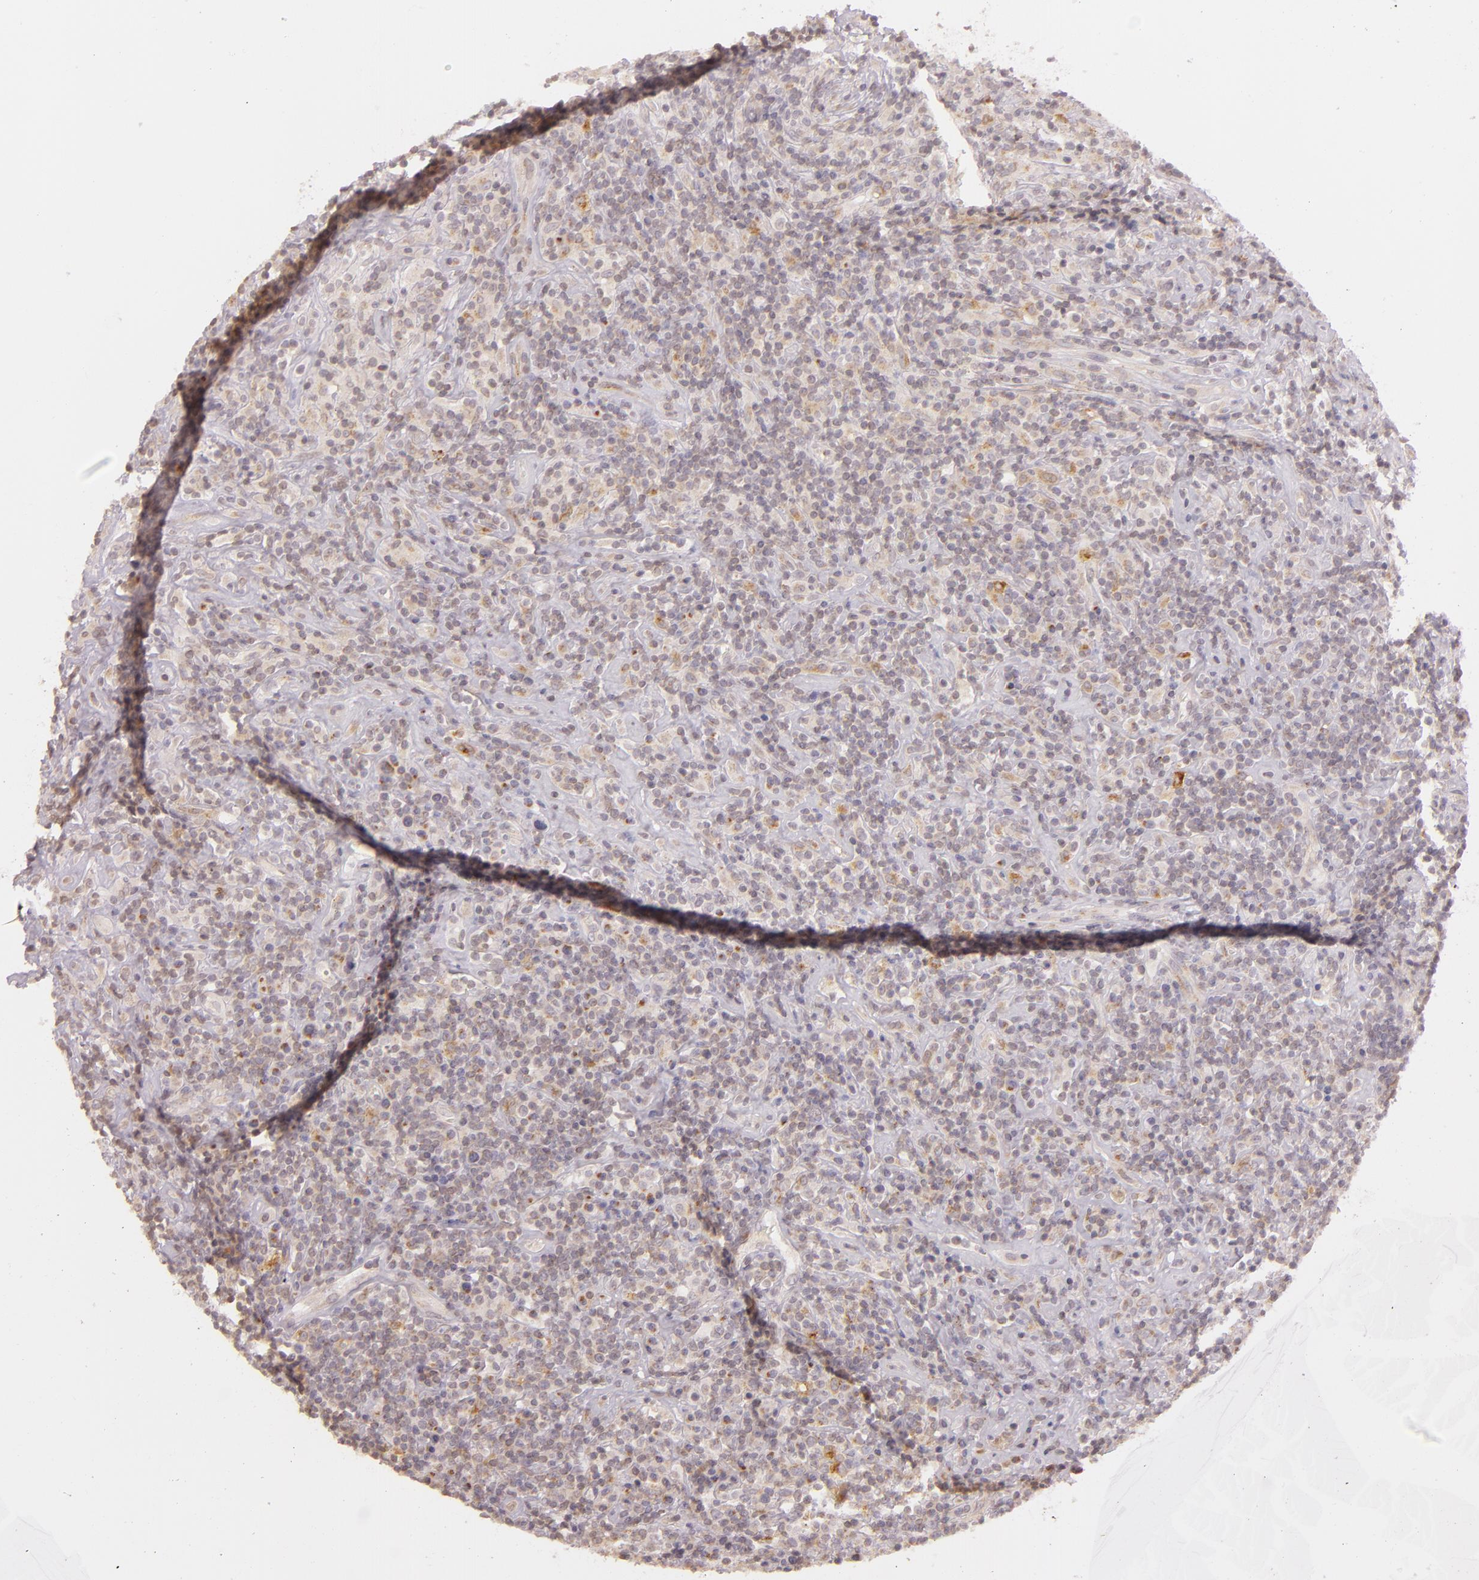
{"staining": {"intensity": "weak", "quantity": ">75%", "location": "cytoplasmic/membranous"}, "tissue": "lymphoma", "cell_type": "Tumor cells", "image_type": "cancer", "snomed": [{"axis": "morphology", "description": "Hodgkin's disease, NOS"}, {"axis": "topography", "description": "Lymph node"}], "caption": "Tumor cells demonstrate low levels of weak cytoplasmic/membranous staining in approximately >75% of cells in Hodgkin's disease.", "gene": "LGMN", "patient": {"sex": "male", "age": 46}}